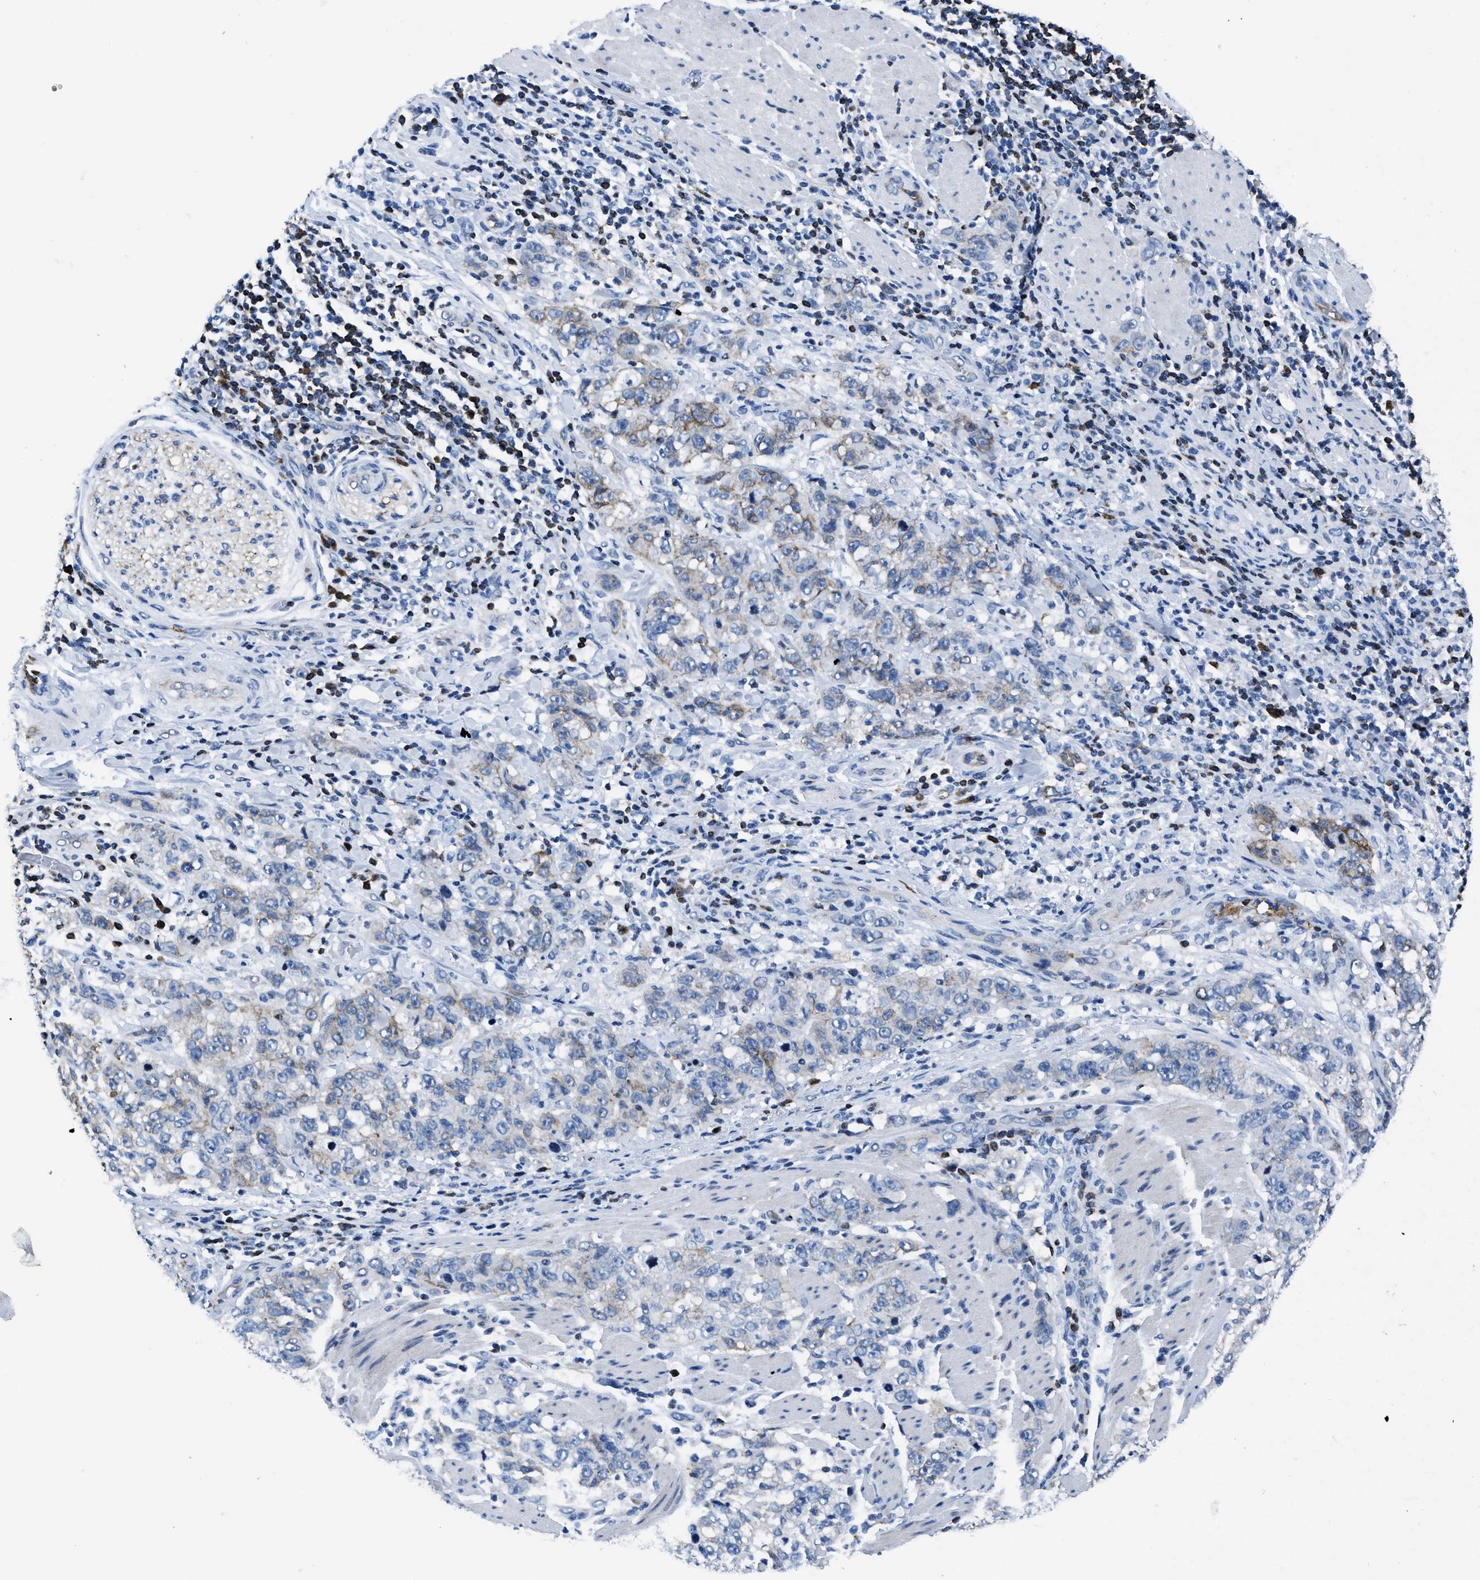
{"staining": {"intensity": "negative", "quantity": "none", "location": "none"}, "tissue": "stomach cancer", "cell_type": "Tumor cells", "image_type": "cancer", "snomed": [{"axis": "morphology", "description": "Adenocarcinoma, NOS"}, {"axis": "topography", "description": "Stomach"}], "caption": "Tumor cells are negative for brown protein staining in stomach cancer.", "gene": "ITGA3", "patient": {"sex": "male", "age": 48}}